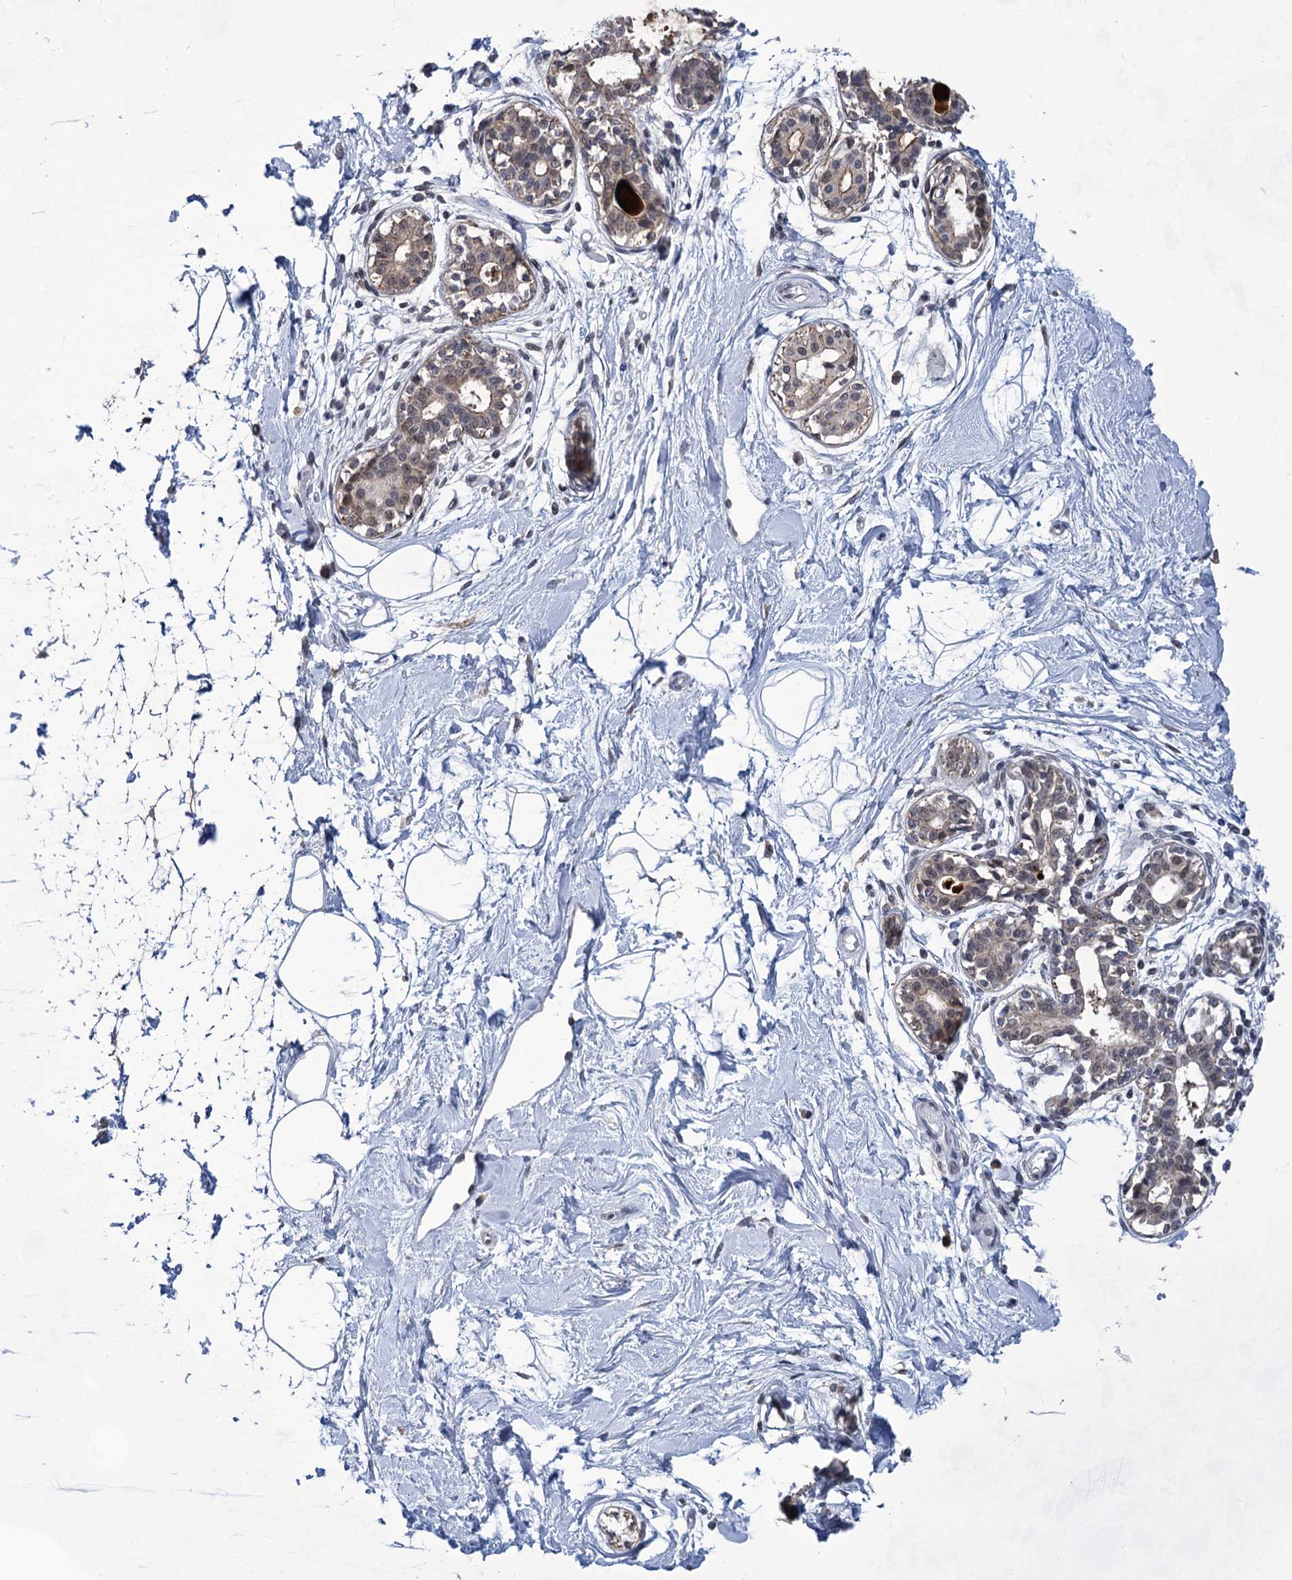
{"staining": {"intensity": "negative", "quantity": "none", "location": "none"}, "tissue": "breast", "cell_type": "Adipocytes", "image_type": "normal", "snomed": [{"axis": "morphology", "description": "Normal tissue, NOS"}, {"axis": "topography", "description": "Breast"}], "caption": "IHC of unremarkable human breast displays no positivity in adipocytes. The staining is performed using DAB (3,3'-diaminobenzidine) brown chromogen with nuclei counter-stained in using hematoxylin.", "gene": "TTC17", "patient": {"sex": "female", "age": 45}}